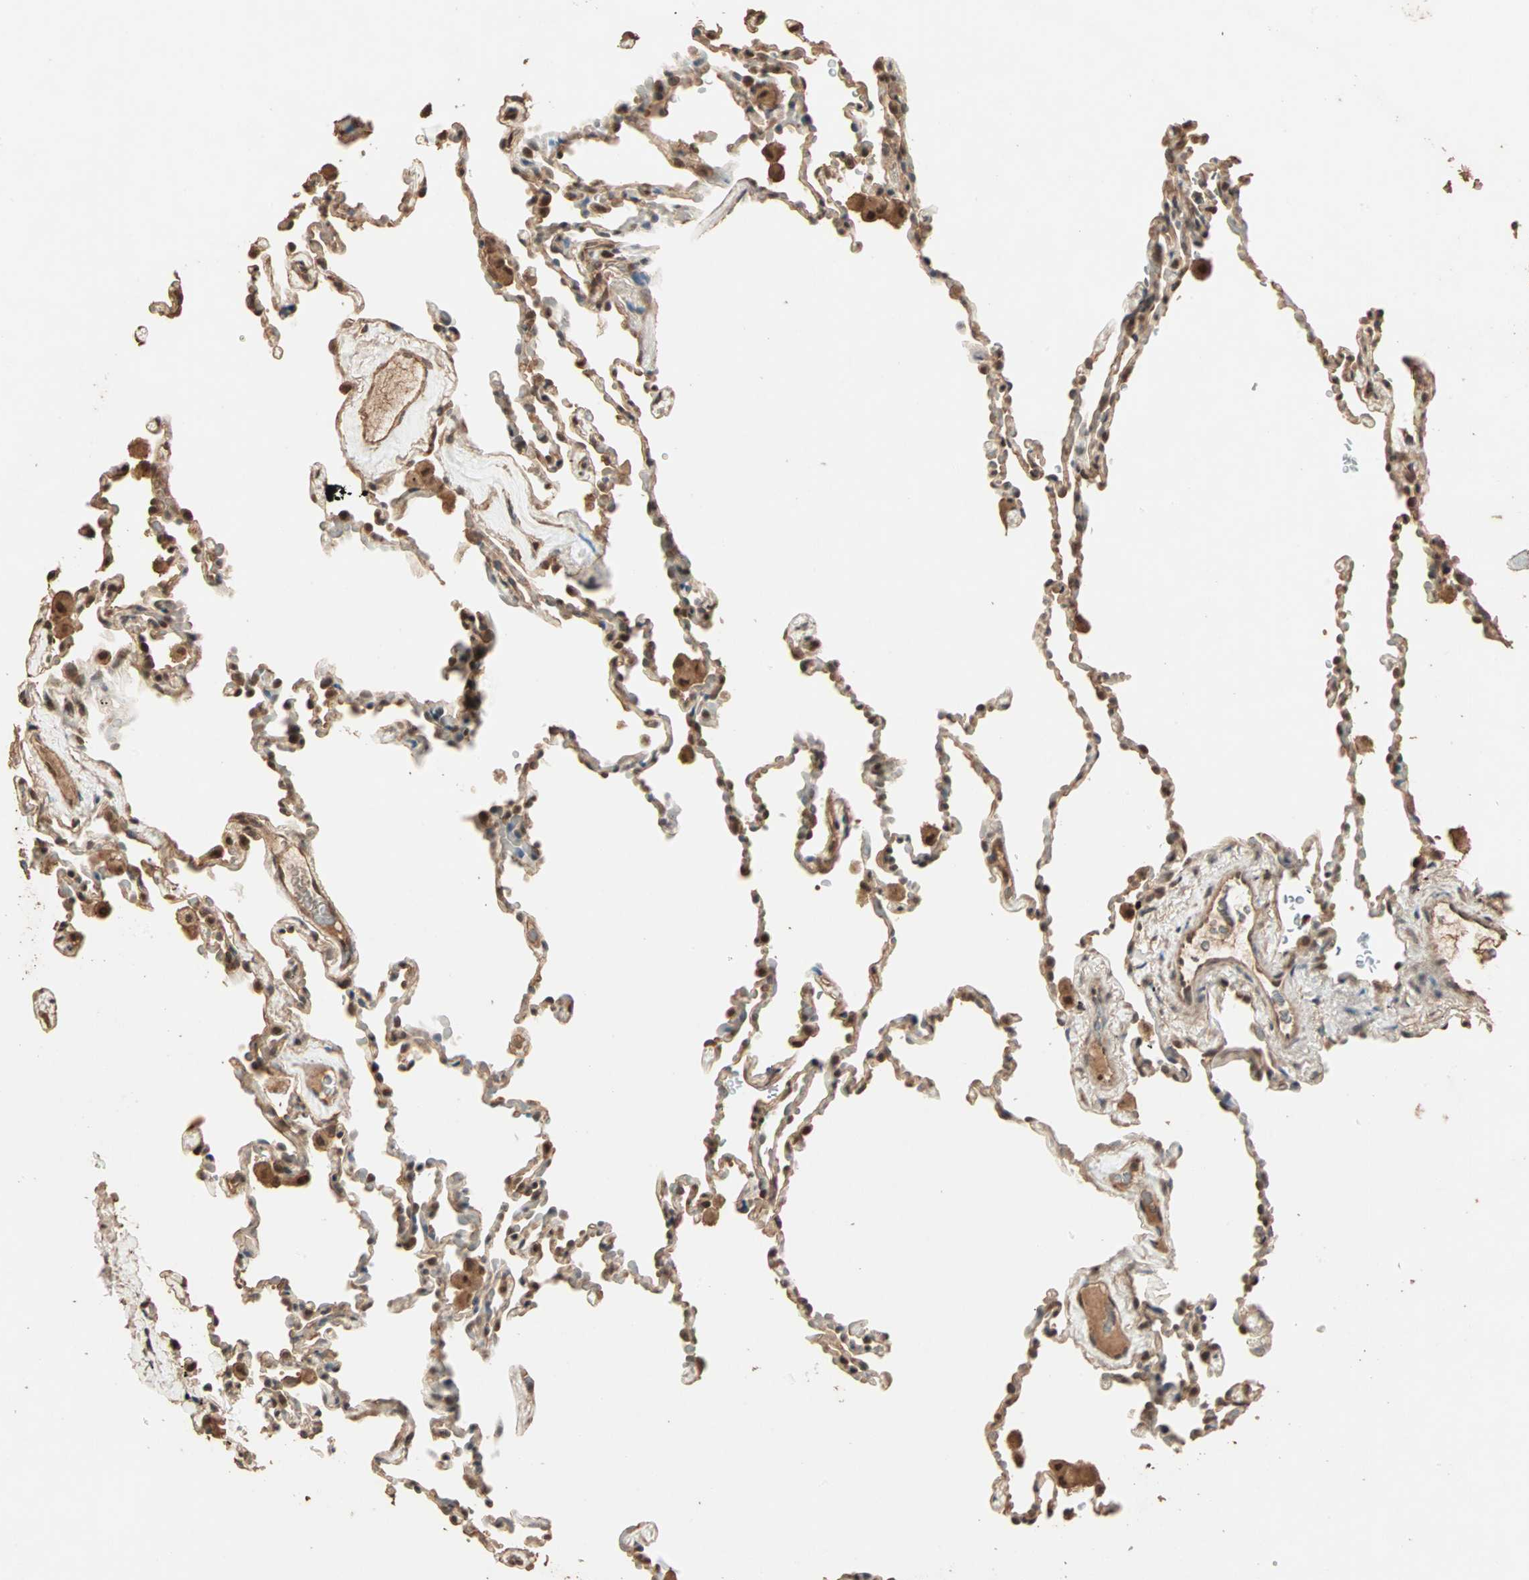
{"staining": {"intensity": "moderate", "quantity": "25%-75%", "location": "cytoplasmic/membranous,nuclear"}, "tissue": "lung", "cell_type": "Alveolar cells", "image_type": "normal", "snomed": [{"axis": "morphology", "description": "Normal tissue, NOS"}, {"axis": "morphology", "description": "Soft tissue tumor metastatic"}, {"axis": "topography", "description": "Lung"}], "caption": "Brown immunohistochemical staining in benign human lung displays moderate cytoplasmic/membranous,nuclear positivity in about 25%-75% of alveolar cells. Nuclei are stained in blue.", "gene": "ZBTB33", "patient": {"sex": "male", "age": 59}}